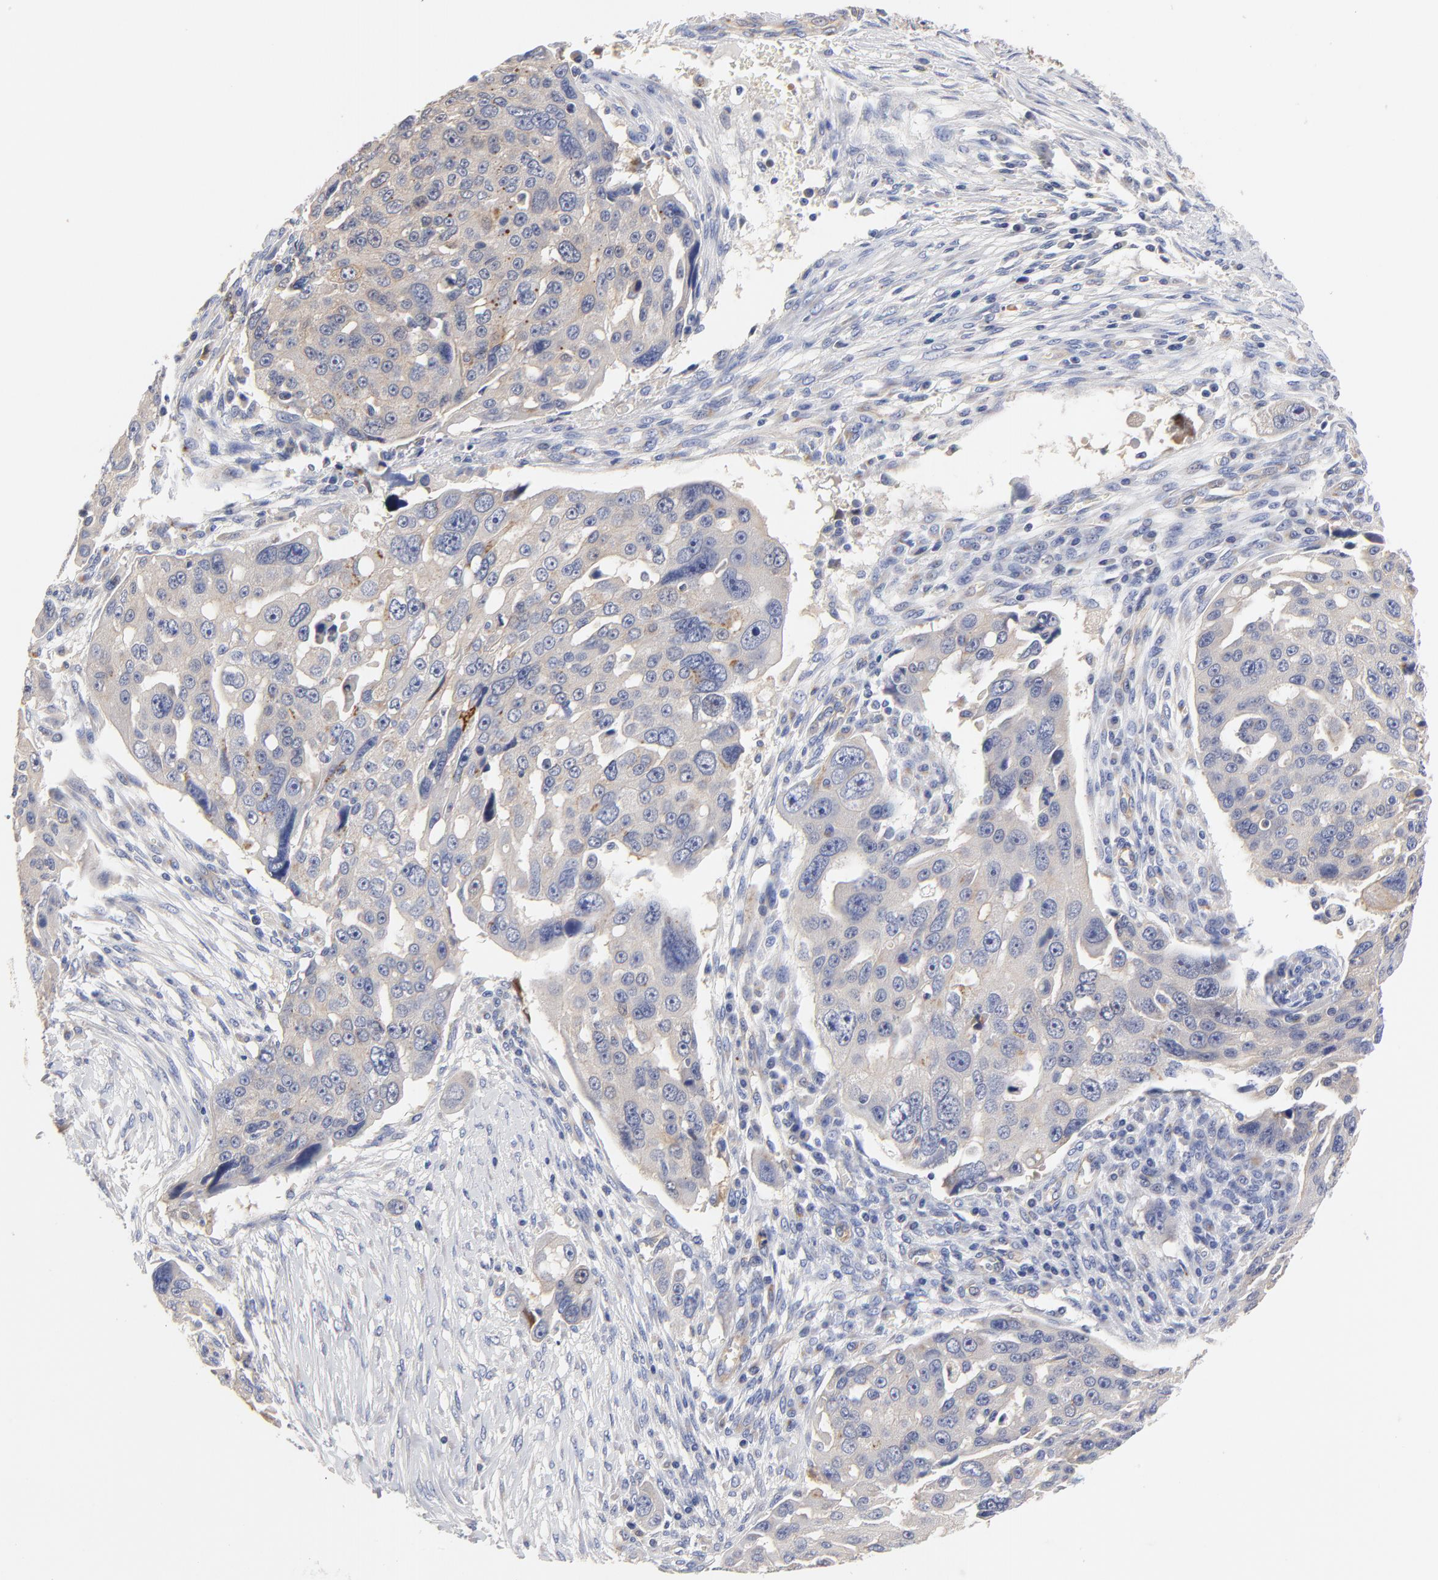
{"staining": {"intensity": "weak", "quantity": ">75%", "location": "cytoplasmic/membranous"}, "tissue": "ovarian cancer", "cell_type": "Tumor cells", "image_type": "cancer", "snomed": [{"axis": "morphology", "description": "Carcinoma, endometroid"}, {"axis": "topography", "description": "Ovary"}], "caption": "Endometroid carcinoma (ovarian) was stained to show a protein in brown. There is low levels of weak cytoplasmic/membranous positivity in about >75% of tumor cells. Nuclei are stained in blue.", "gene": "FBXL2", "patient": {"sex": "female", "age": 75}}